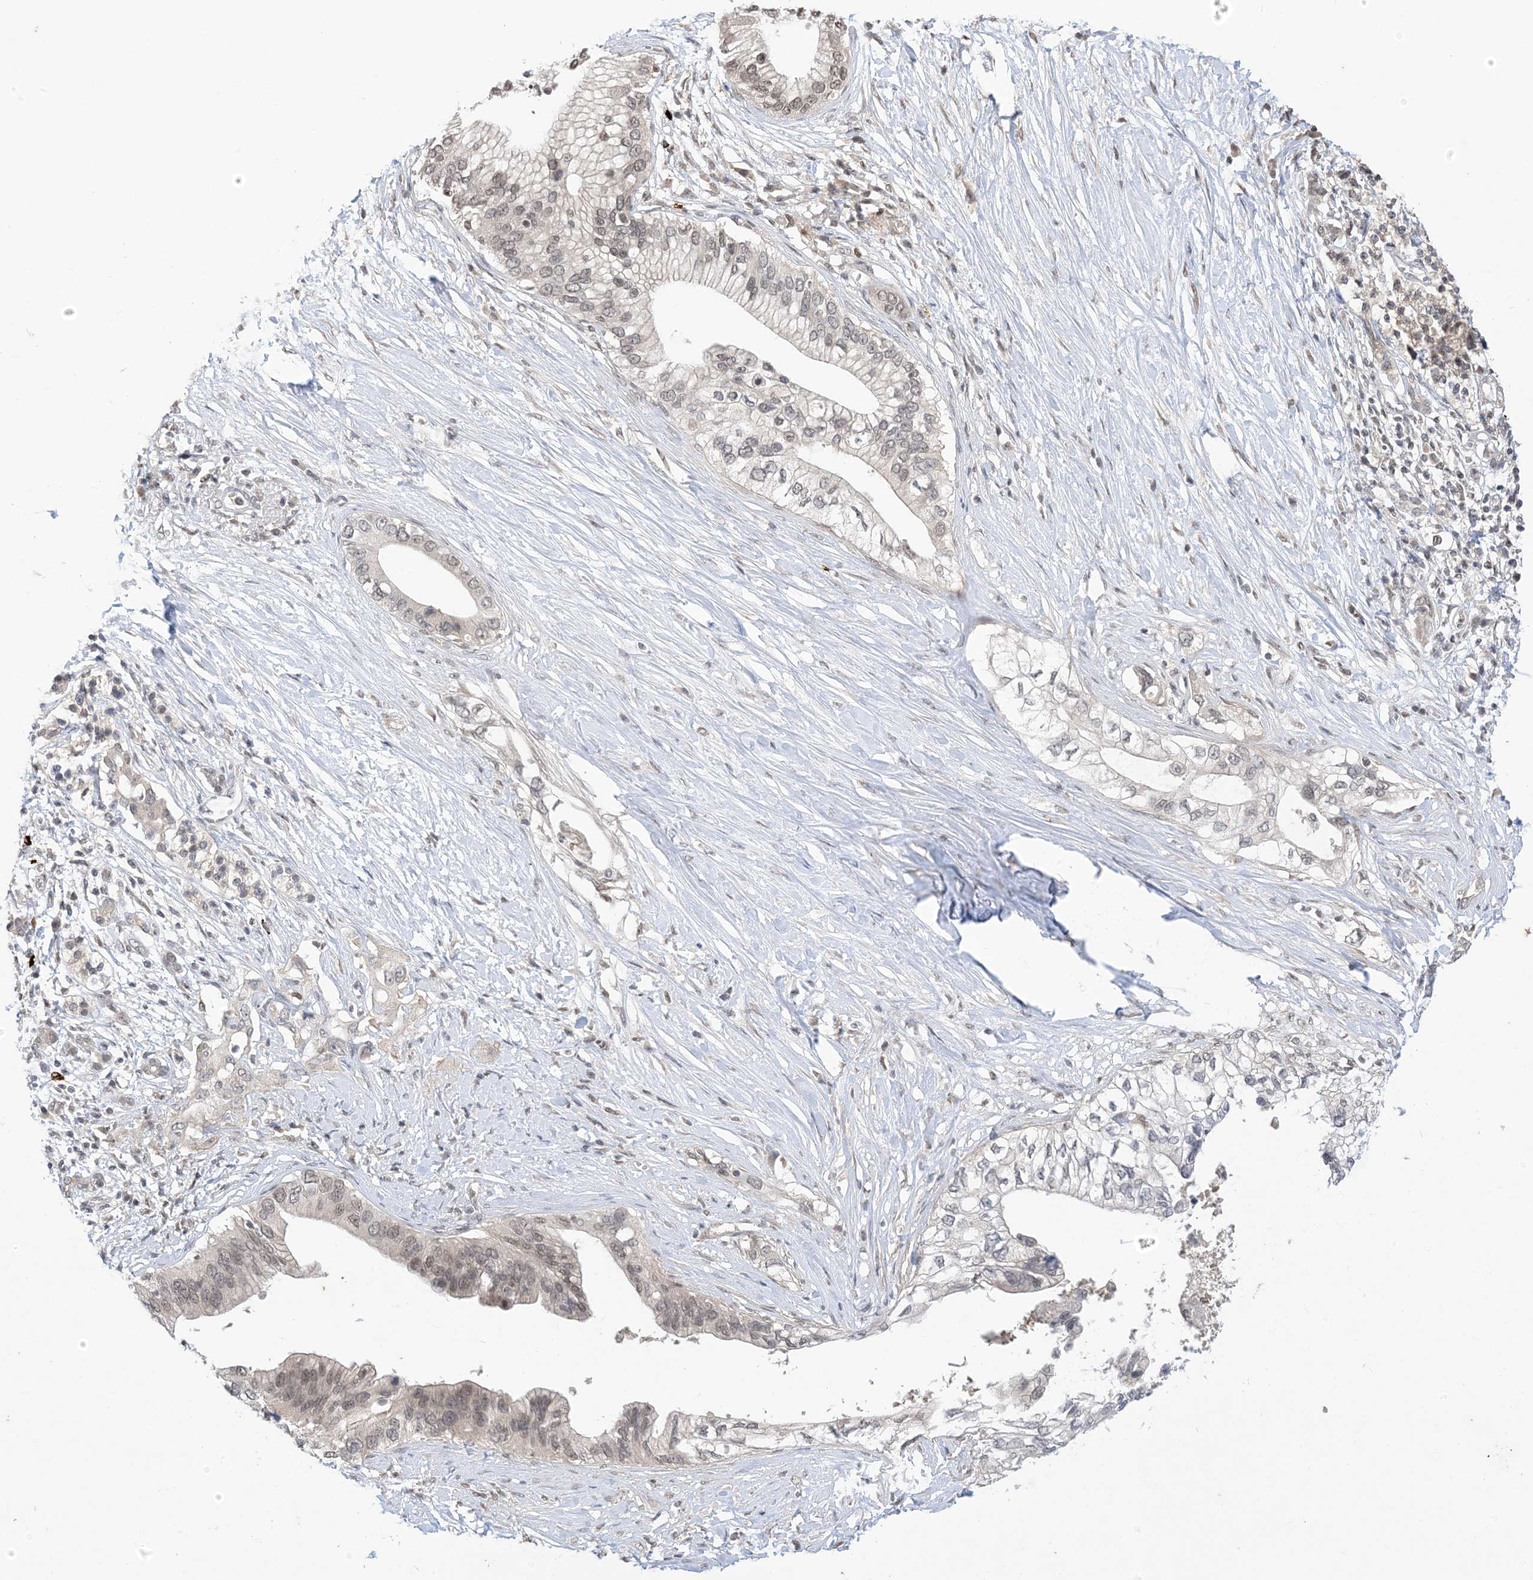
{"staining": {"intensity": "weak", "quantity": "25%-75%", "location": "nuclear"}, "tissue": "pancreatic cancer", "cell_type": "Tumor cells", "image_type": "cancer", "snomed": [{"axis": "morphology", "description": "Normal tissue, NOS"}, {"axis": "morphology", "description": "Adenocarcinoma, NOS"}, {"axis": "topography", "description": "Pancreas"}, {"axis": "topography", "description": "Peripheral nerve tissue"}], "caption": "Protein staining of adenocarcinoma (pancreatic) tissue demonstrates weak nuclear positivity in about 25%-75% of tumor cells. Immunohistochemistry (ihc) stains the protein in brown and the nuclei are stained blue.", "gene": "RANBP9", "patient": {"sex": "male", "age": 59}}